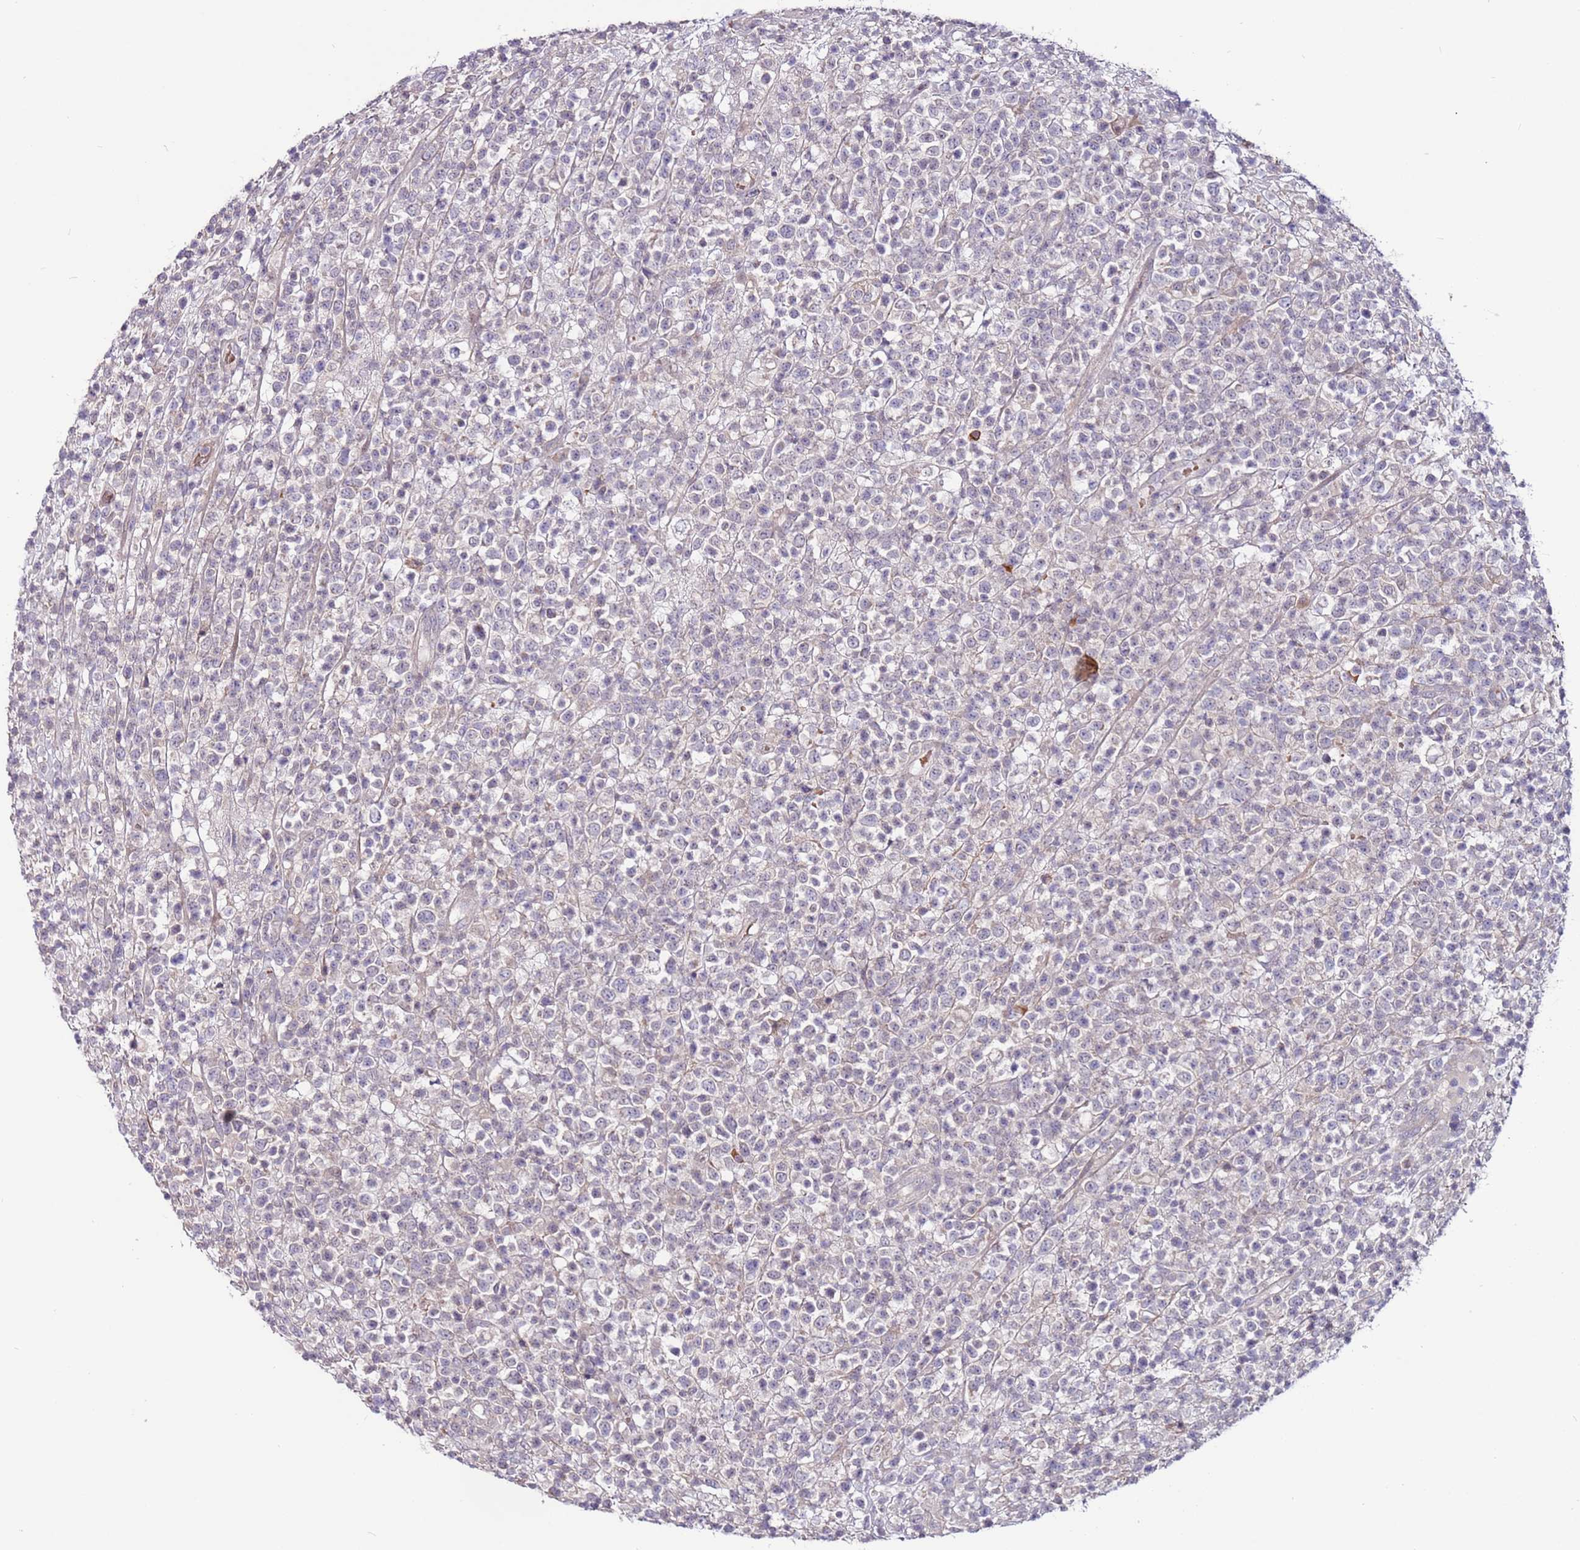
{"staining": {"intensity": "negative", "quantity": "none", "location": "none"}, "tissue": "lymphoma", "cell_type": "Tumor cells", "image_type": "cancer", "snomed": [{"axis": "morphology", "description": "Malignant lymphoma, non-Hodgkin's type, High grade"}, {"axis": "topography", "description": "Colon"}], "caption": "There is no significant staining in tumor cells of lymphoma. (DAB immunohistochemistry (IHC), high magnification).", "gene": "MTG2", "patient": {"sex": "female", "age": 53}}